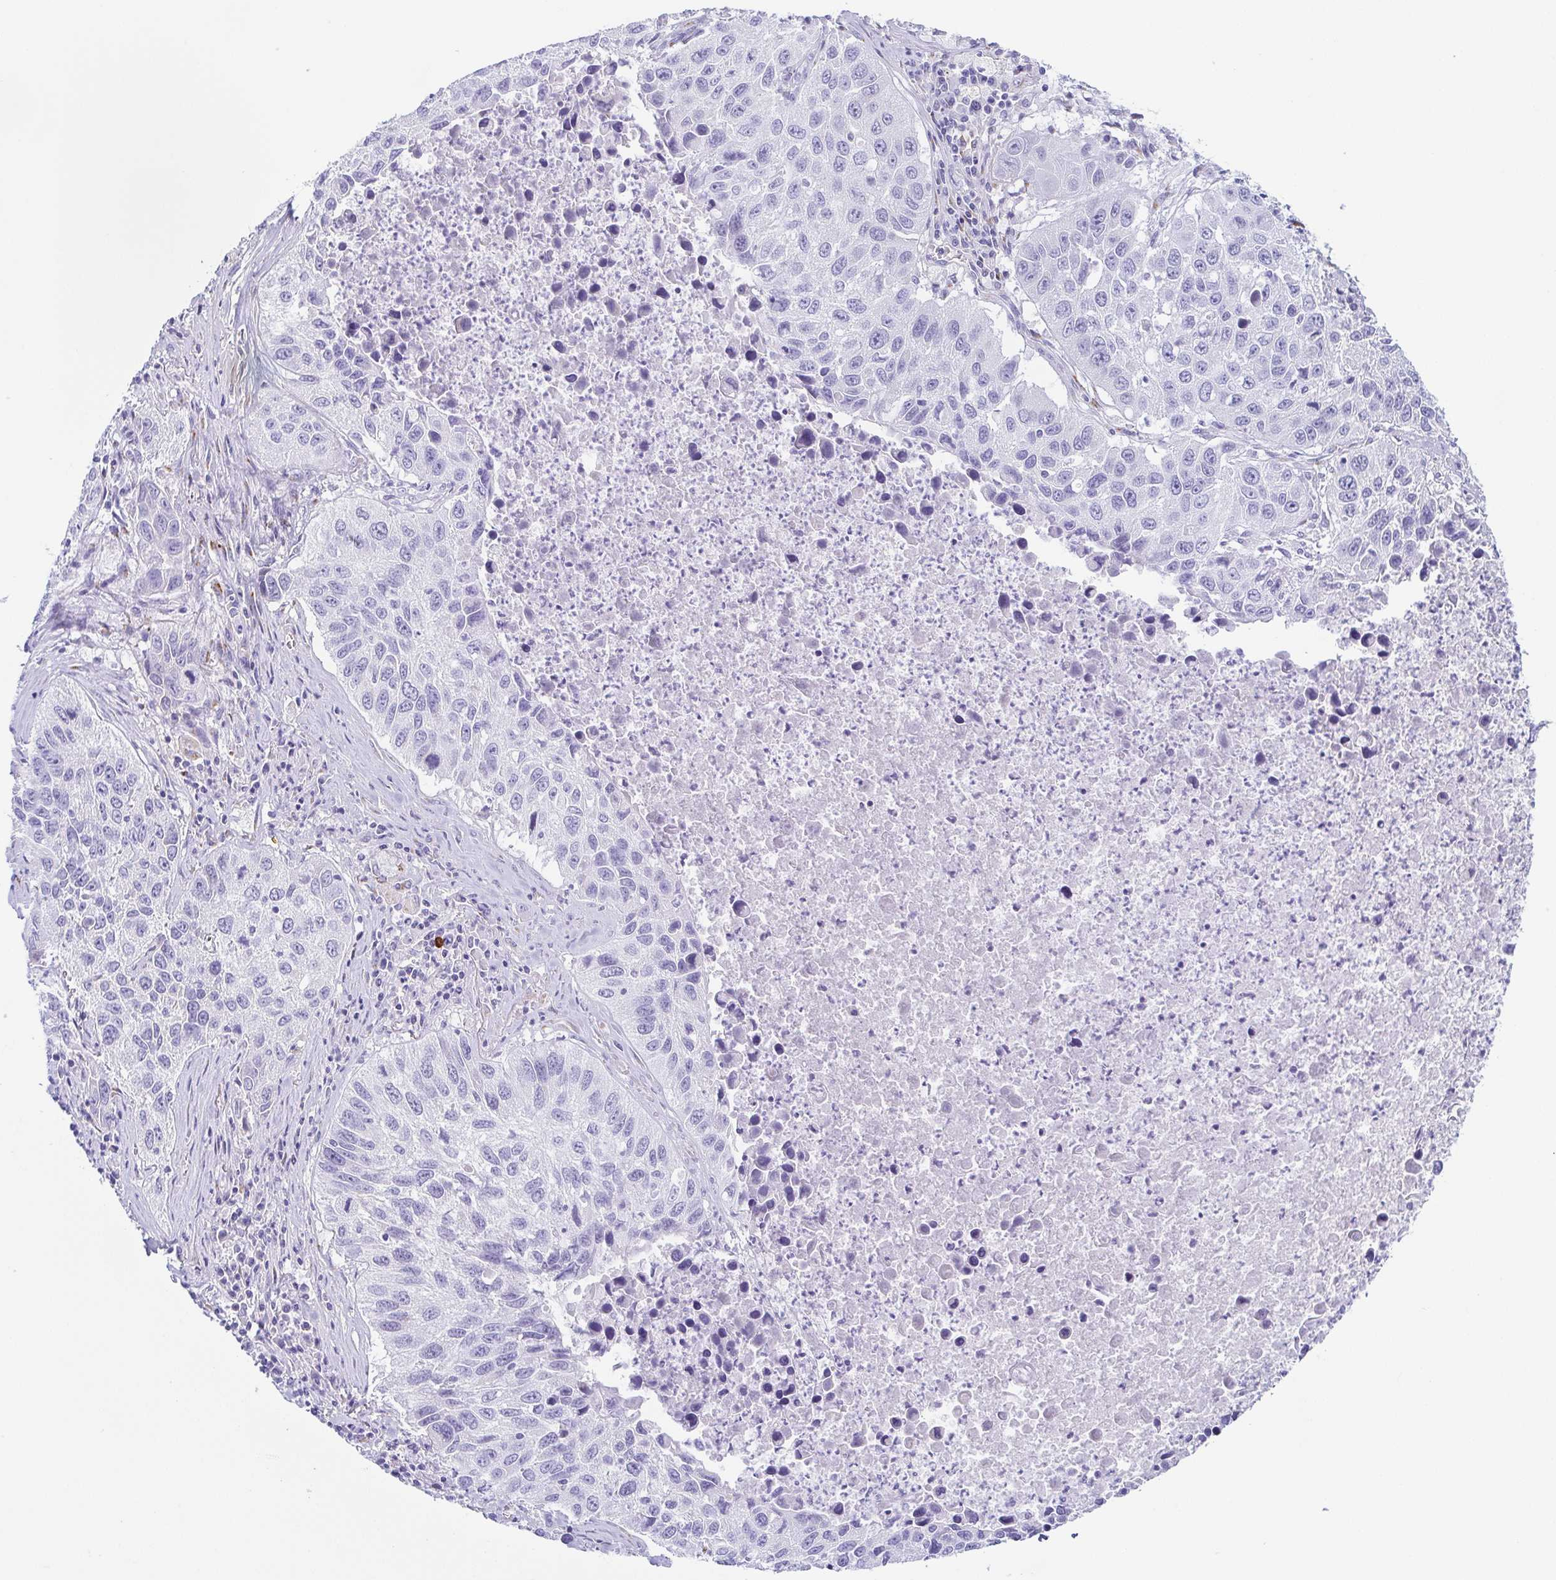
{"staining": {"intensity": "negative", "quantity": "none", "location": "none"}, "tissue": "lung cancer", "cell_type": "Tumor cells", "image_type": "cancer", "snomed": [{"axis": "morphology", "description": "Squamous cell carcinoma, NOS"}, {"axis": "topography", "description": "Lung"}], "caption": "This is a image of immunohistochemistry staining of lung cancer, which shows no staining in tumor cells.", "gene": "LDLRAD1", "patient": {"sex": "female", "age": 61}}